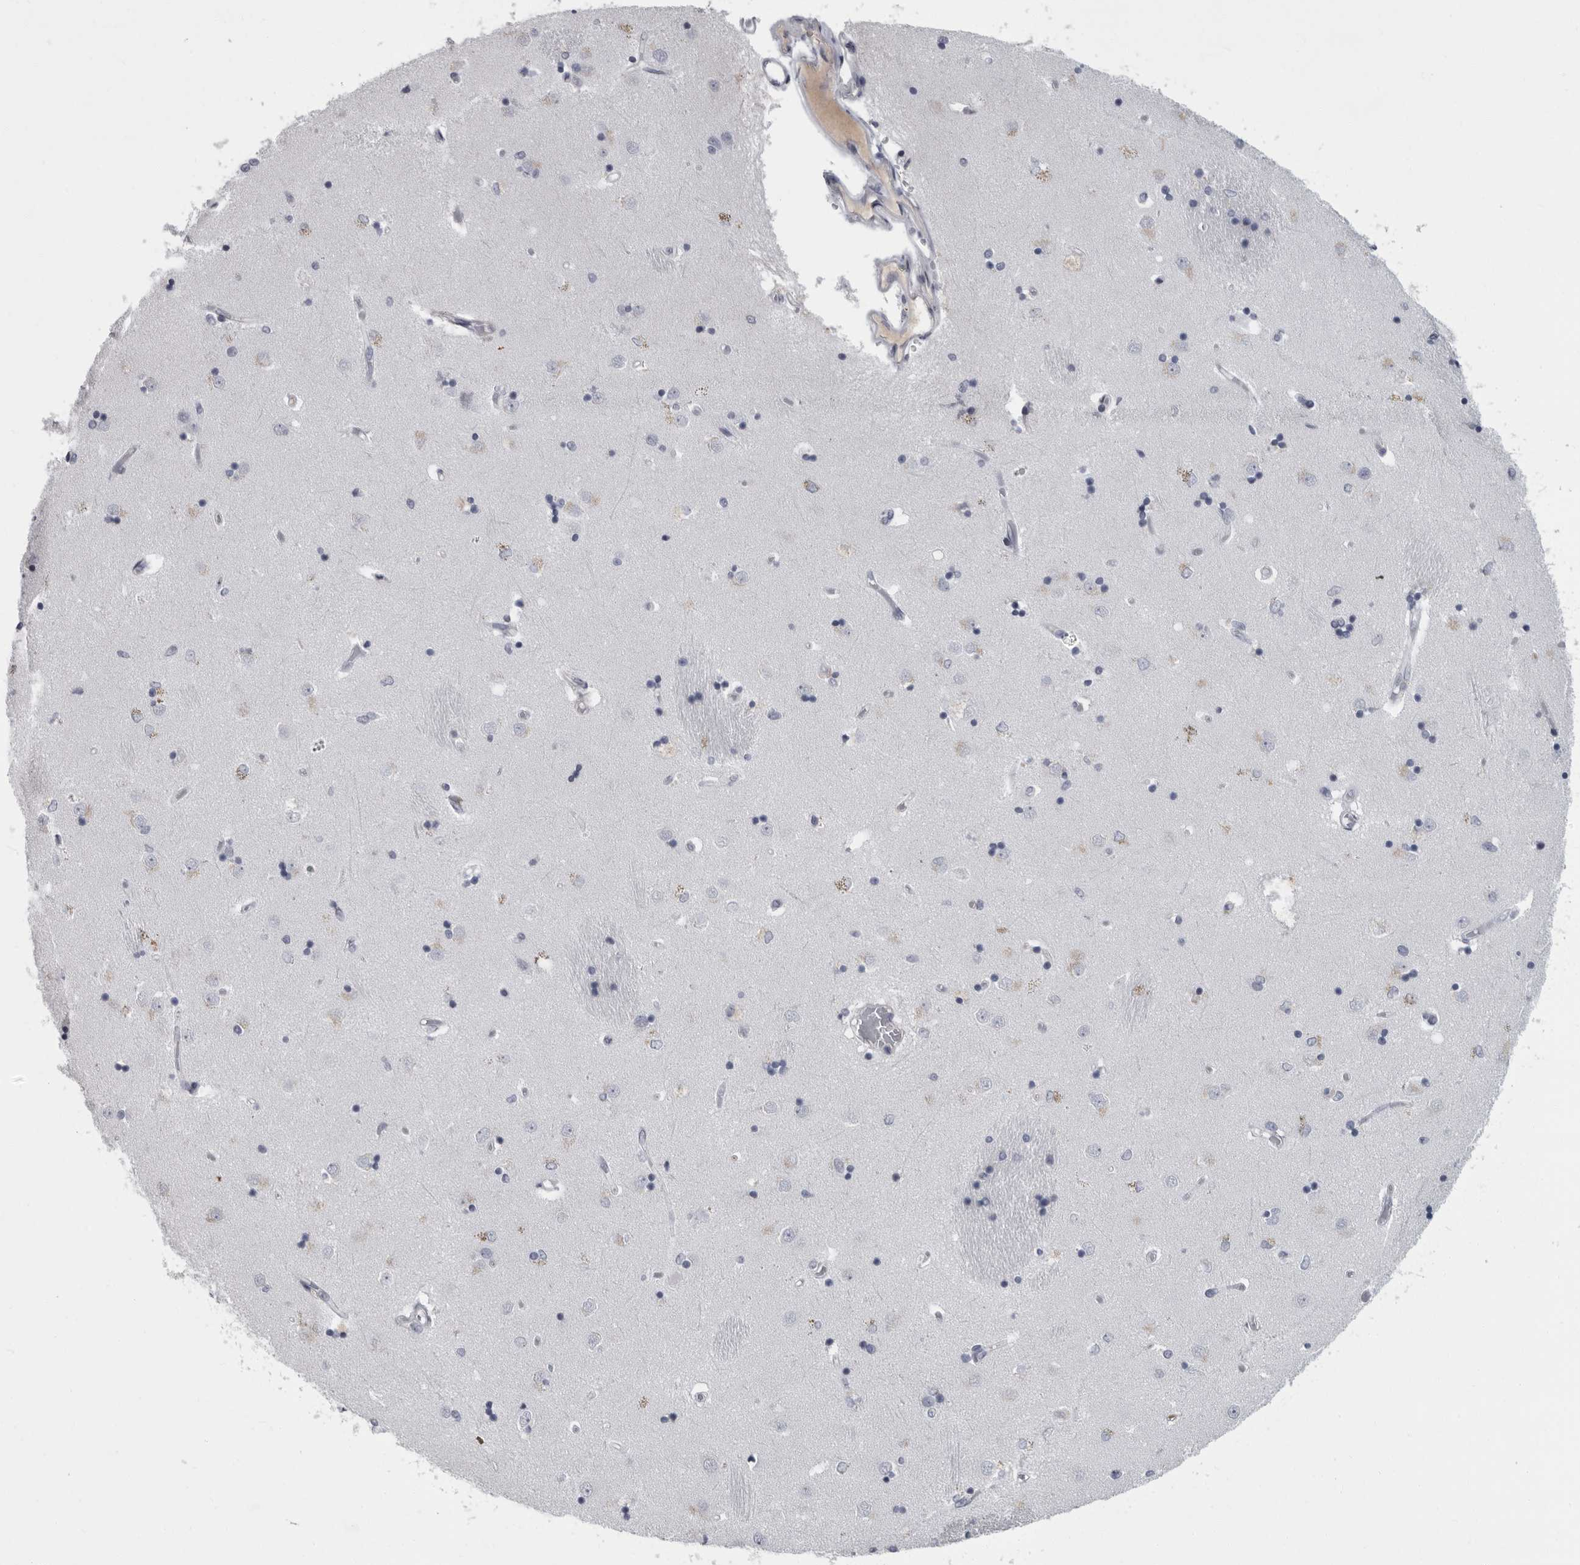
{"staining": {"intensity": "negative", "quantity": "none", "location": "none"}, "tissue": "caudate", "cell_type": "Glial cells", "image_type": "normal", "snomed": [{"axis": "morphology", "description": "Normal tissue, NOS"}, {"axis": "topography", "description": "Lateral ventricle wall"}], "caption": "IHC of benign caudate shows no positivity in glial cells.", "gene": "SLC25A39", "patient": {"sex": "male", "age": 45}}